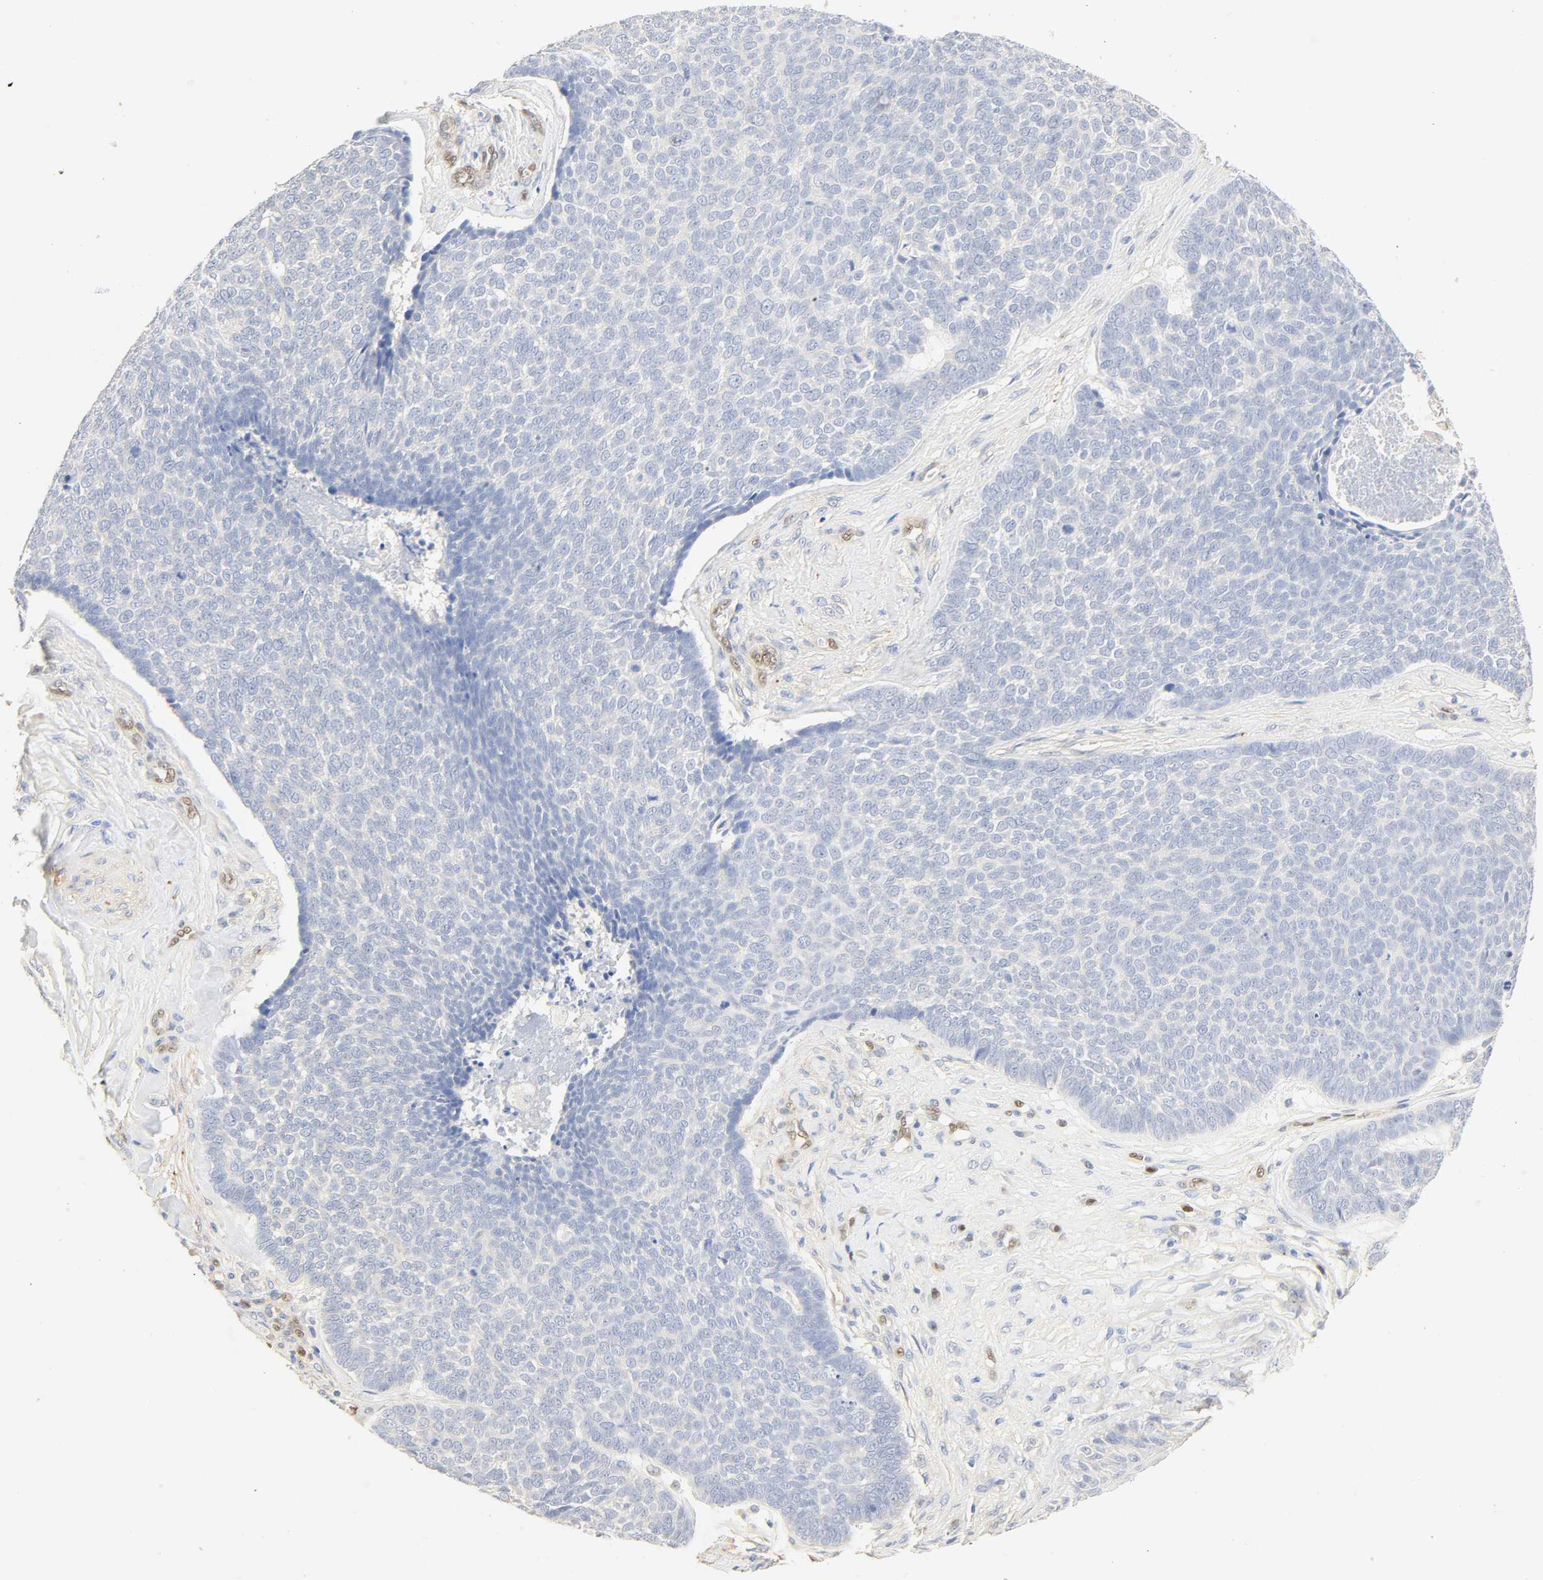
{"staining": {"intensity": "negative", "quantity": "none", "location": "none"}, "tissue": "skin cancer", "cell_type": "Tumor cells", "image_type": "cancer", "snomed": [{"axis": "morphology", "description": "Basal cell carcinoma"}, {"axis": "topography", "description": "Skin"}], "caption": "Immunohistochemical staining of human skin cancer (basal cell carcinoma) exhibits no significant positivity in tumor cells.", "gene": "BORCS8-MEF2B", "patient": {"sex": "male", "age": 84}}